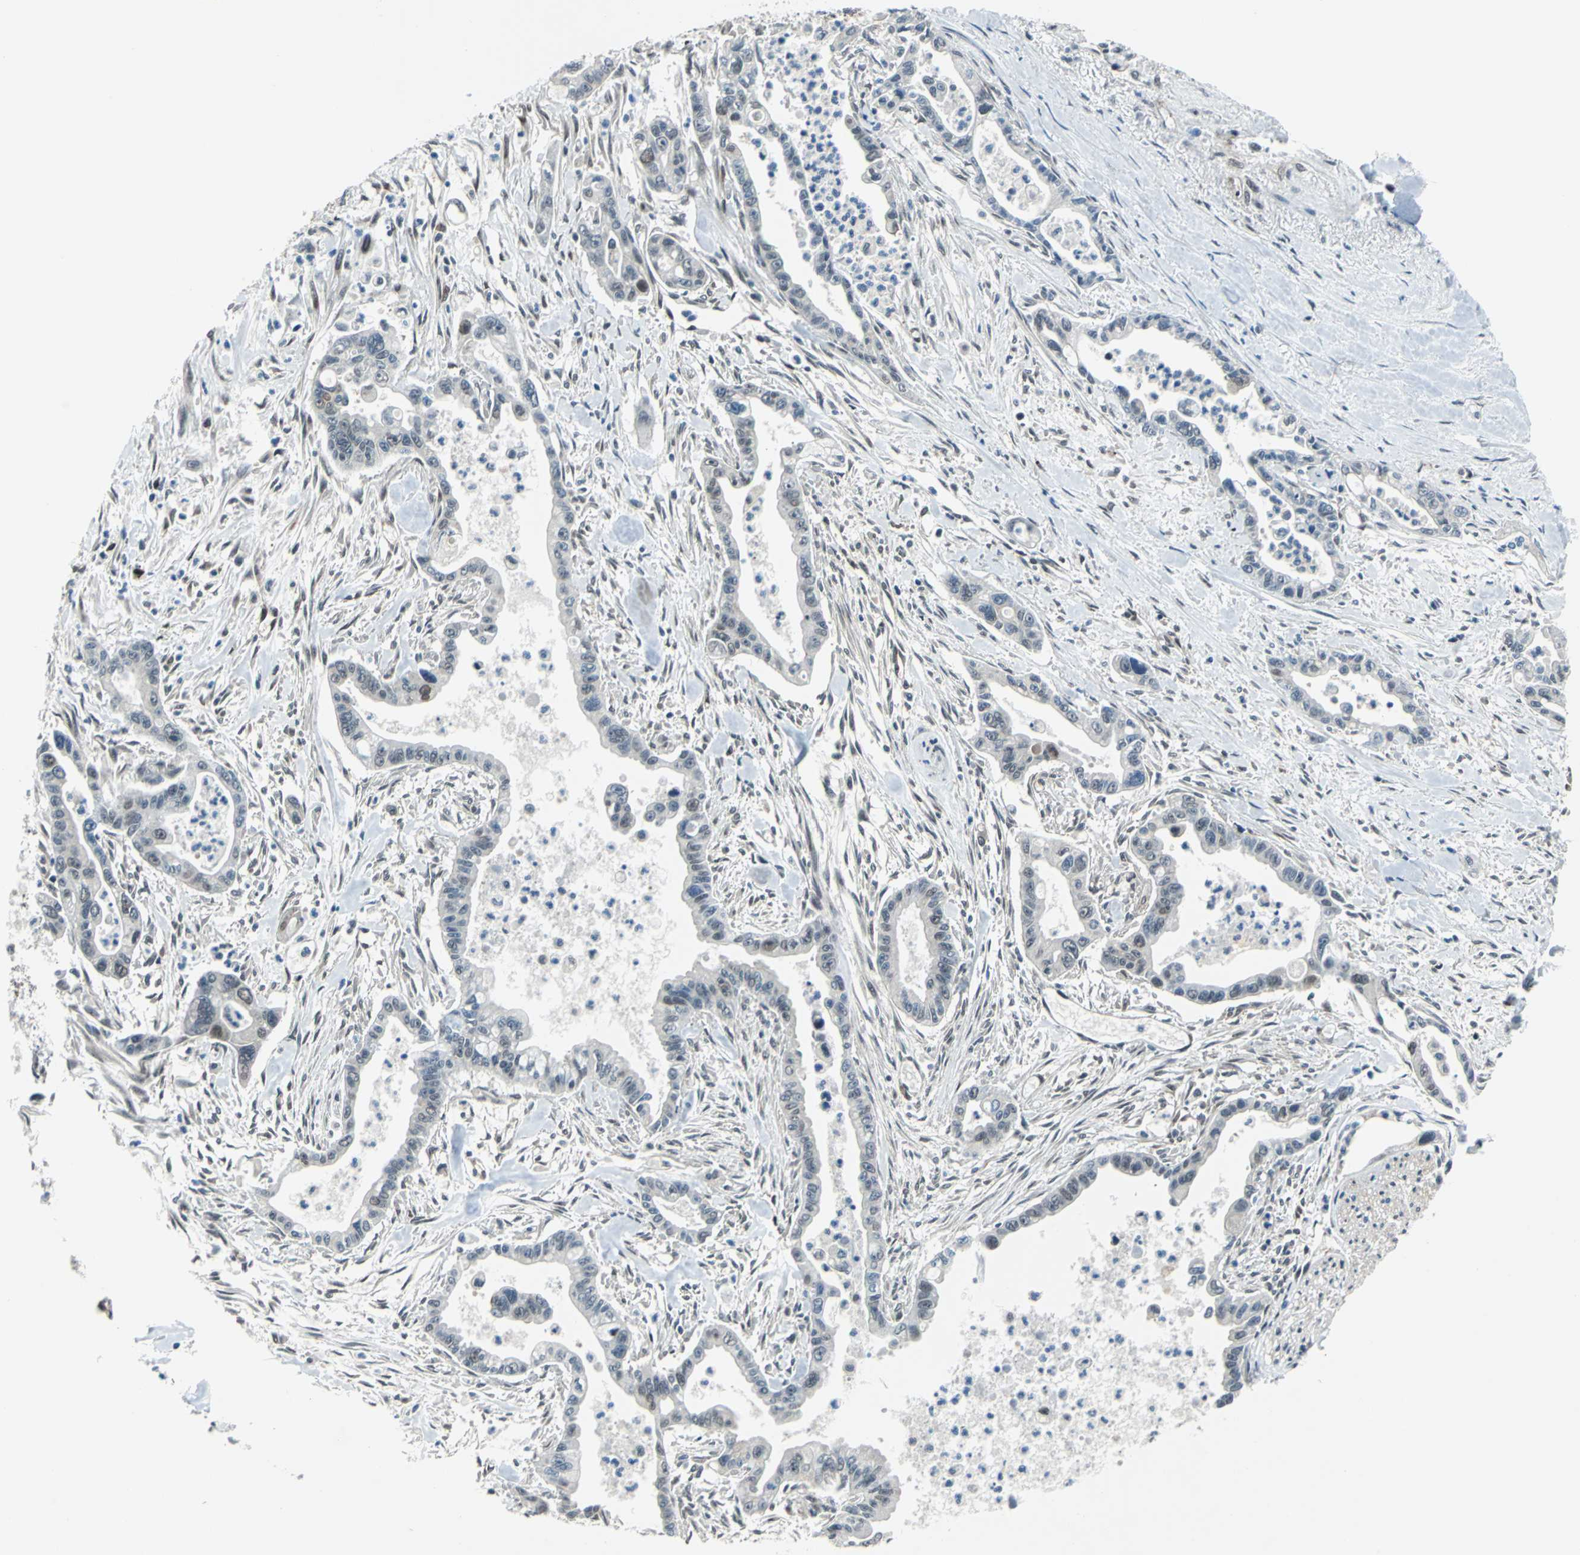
{"staining": {"intensity": "negative", "quantity": "none", "location": "none"}, "tissue": "pancreatic cancer", "cell_type": "Tumor cells", "image_type": "cancer", "snomed": [{"axis": "morphology", "description": "Adenocarcinoma, NOS"}, {"axis": "topography", "description": "Pancreas"}], "caption": "An image of pancreatic cancer (adenocarcinoma) stained for a protein demonstrates no brown staining in tumor cells.", "gene": "POLR3K", "patient": {"sex": "male", "age": 70}}